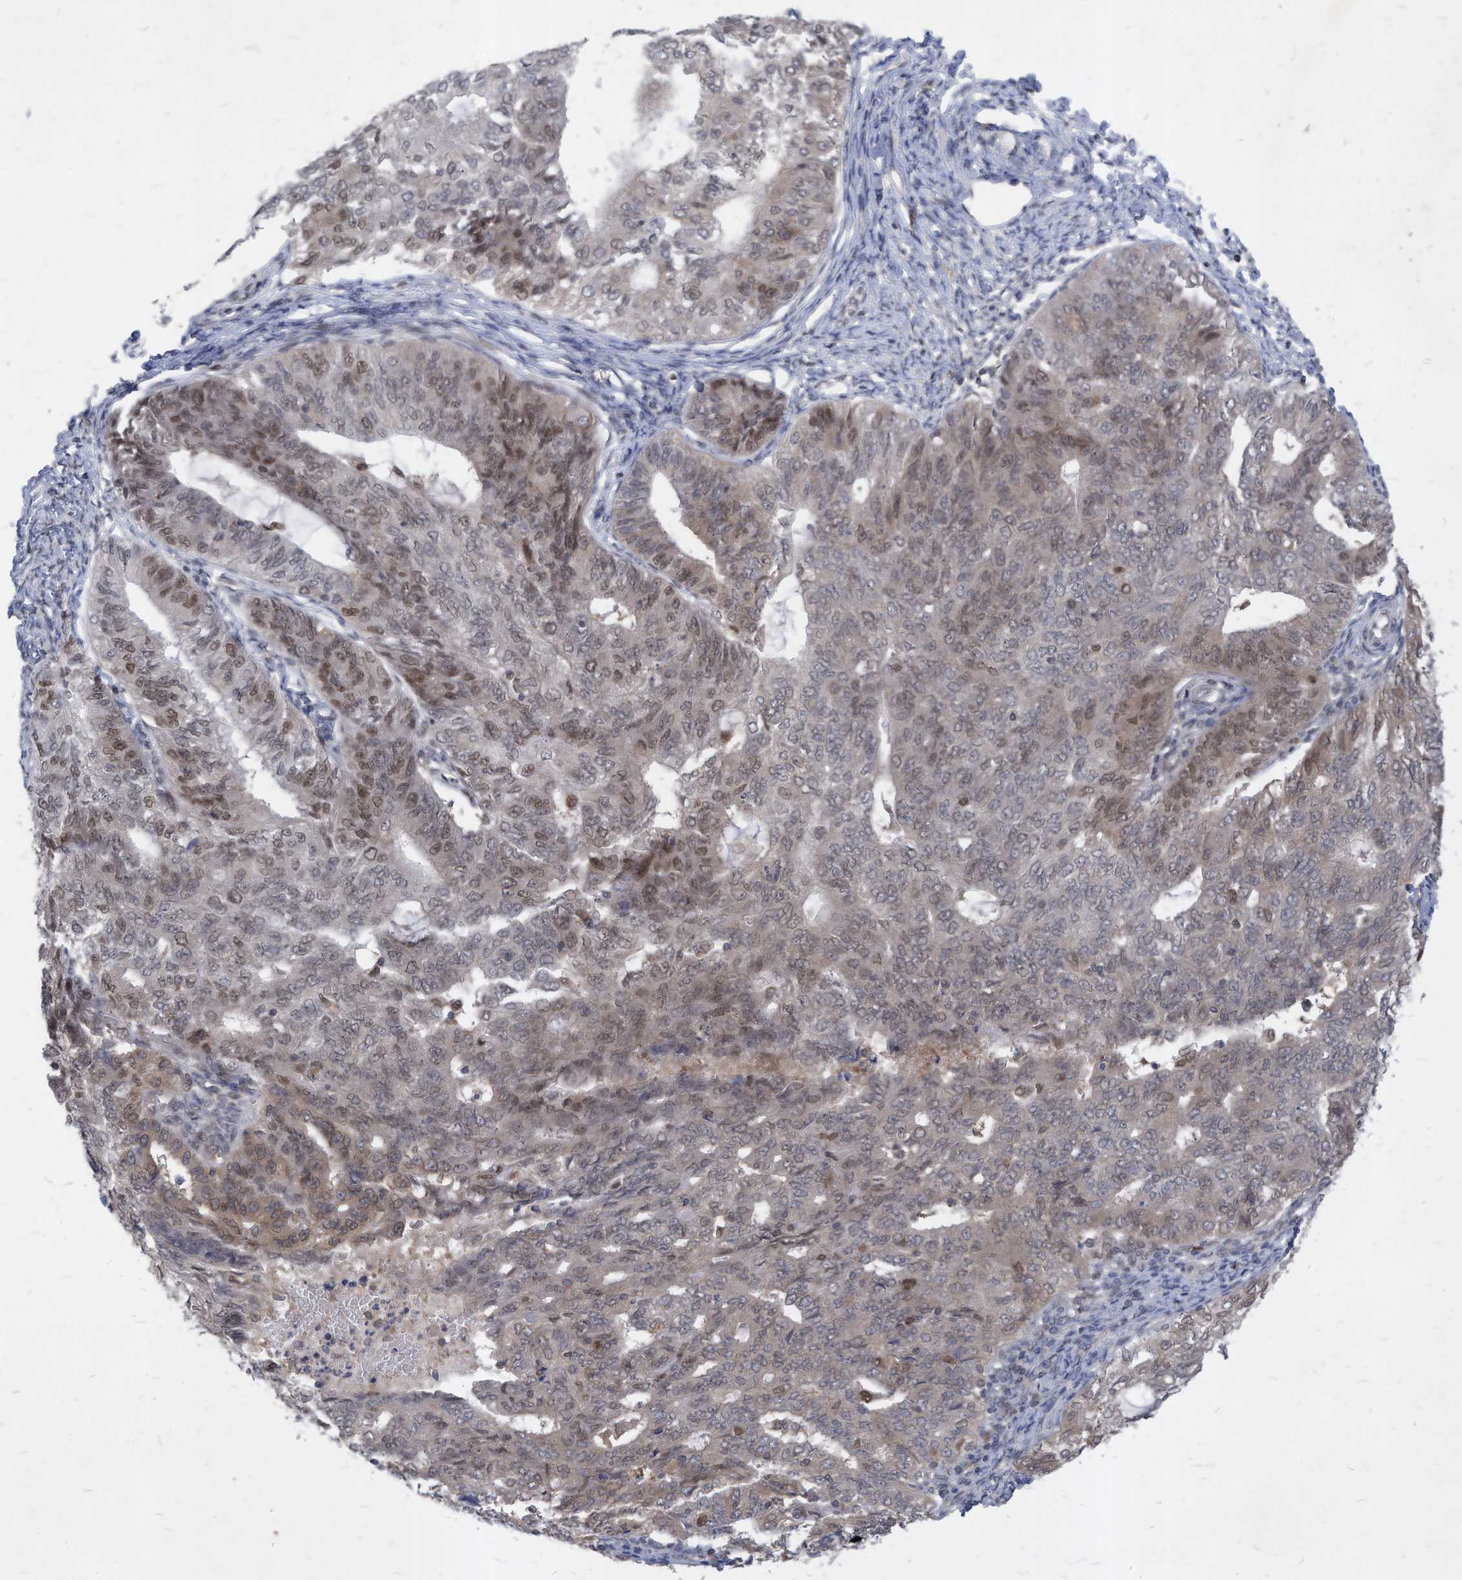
{"staining": {"intensity": "moderate", "quantity": "<25%", "location": "nuclear"}, "tissue": "endometrial cancer", "cell_type": "Tumor cells", "image_type": "cancer", "snomed": [{"axis": "morphology", "description": "Adenocarcinoma, NOS"}, {"axis": "topography", "description": "Endometrium"}], "caption": "Immunohistochemistry (IHC) (DAB (3,3'-diaminobenzidine)) staining of endometrial cancer (adenocarcinoma) shows moderate nuclear protein expression in about <25% of tumor cells.", "gene": "KPNB1", "patient": {"sex": "female", "age": 32}}